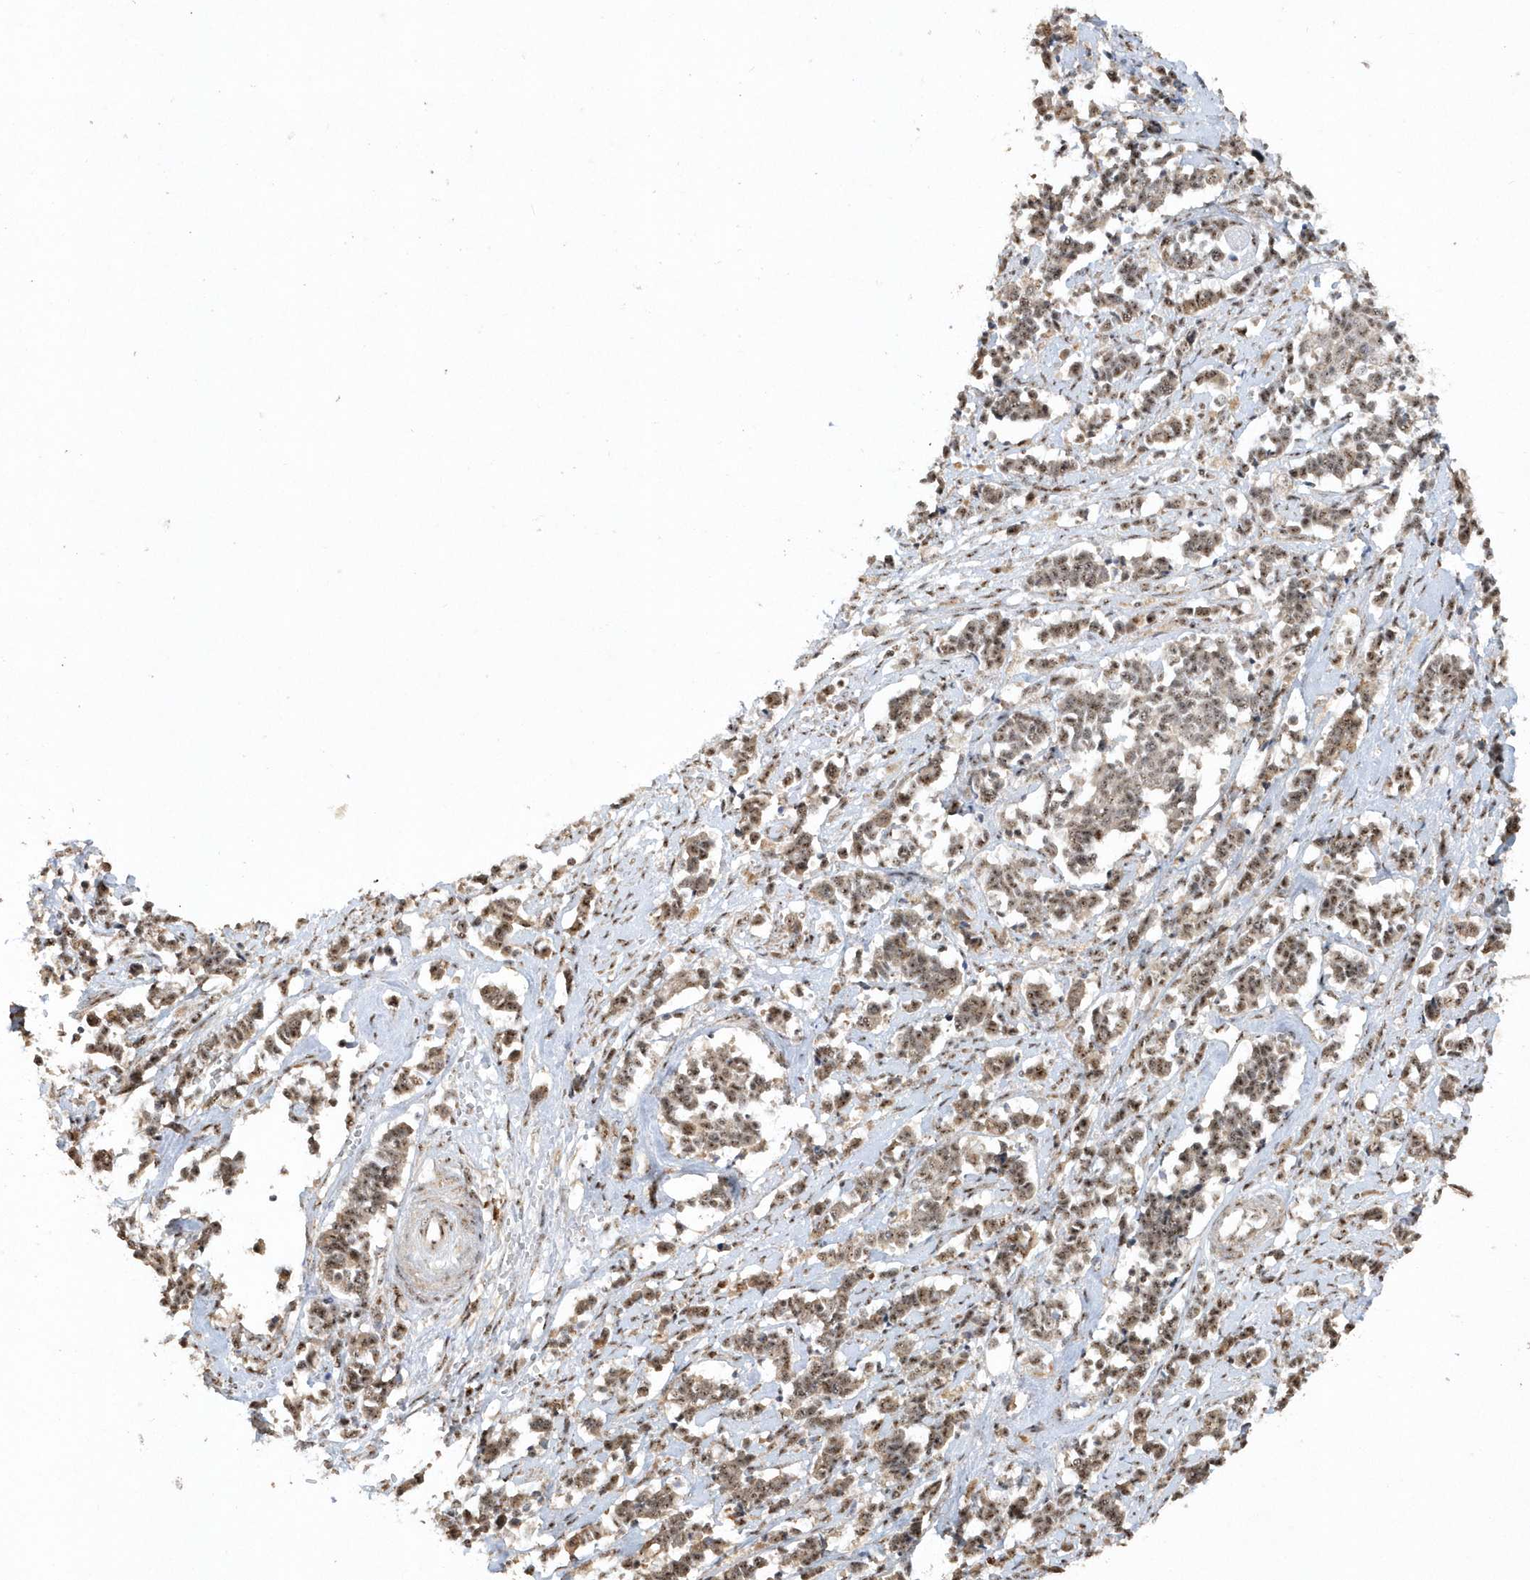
{"staining": {"intensity": "moderate", "quantity": ">75%", "location": "nuclear"}, "tissue": "cervical cancer", "cell_type": "Tumor cells", "image_type": "cancer", "snomed": [{"axis": "morphology", "description": "Normal tissue, NOS"}, {"axis": "morphology", "description": "Squamous cell carcinoma, NOS"}, {"axis": "topography", "description": "Cervix"}], "caption": "The micrograph exhibits staining of cervical squamous cell carcinoma, revealing moderate nuclear protein staining (brown color) within tumor cells.", "gene": "POLR3B", "patient": {"sex": "female", "age": 35}}